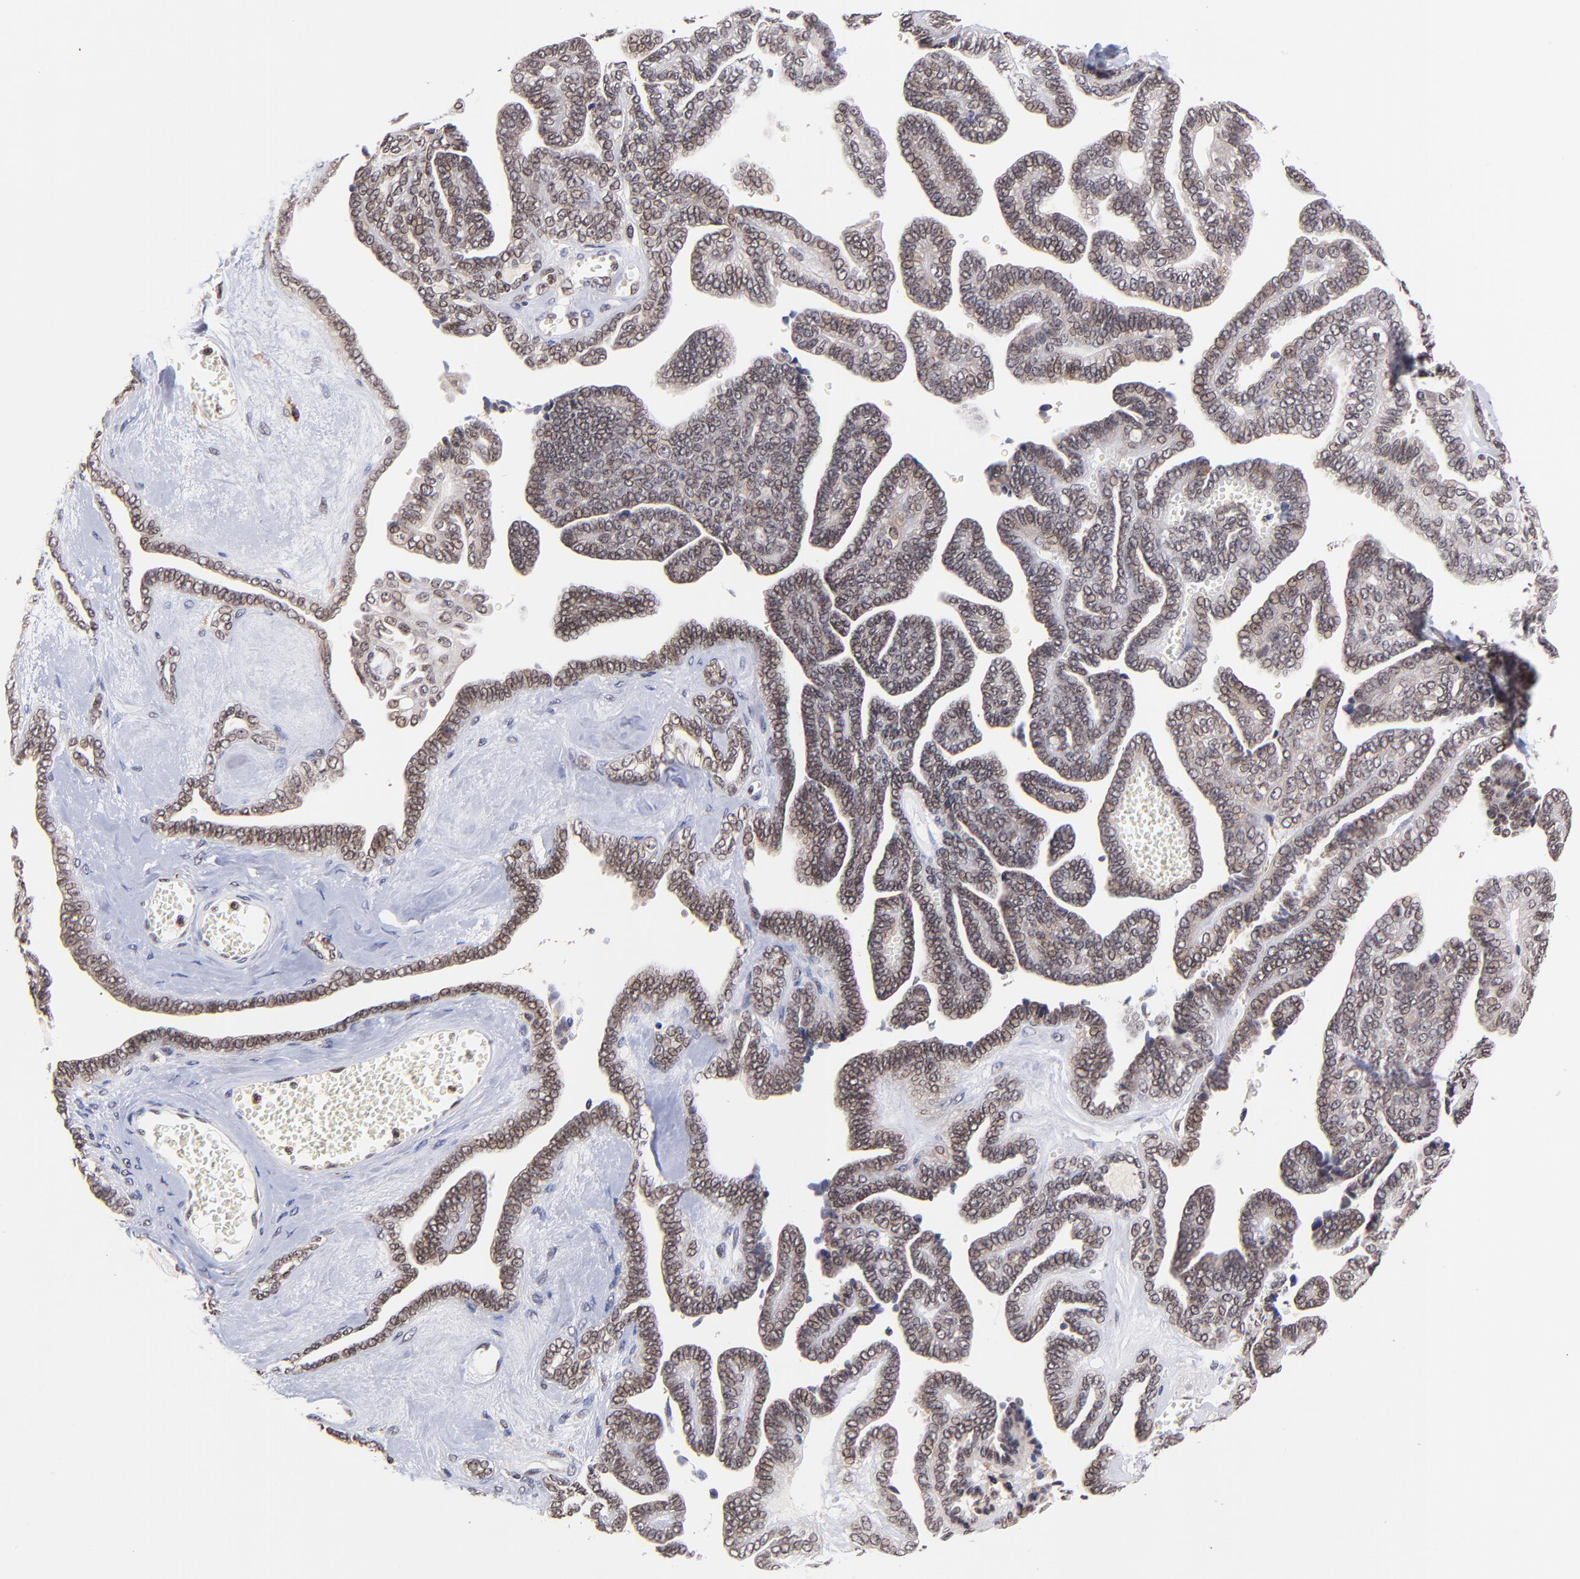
{"staining": {"intensity": "moderate", "quantity": "25%-75%", "location": "cytoplasmic/membranous,nuclear"}, "tissue": "ovarian cancer", "cell_type": "Tumor cells", "image_type": "cancer", "snomed": [{"axis": "morphology", "description": "Cystadenocarcinoma, serous, NOS"}, {"axis": "topography", "description": "Ovary"}], "caption": "DAB (3,3'-diaminobenzidine) immunohistochemical staining of human ovarian serous cystadenocarcinoma demonstrates moderate cytoplasmic/membranous and nuclear protein expression in about 25%-75% of tumor cells.", "gene": "WDR25", "patient": {"sex": "female", "age": 71}}